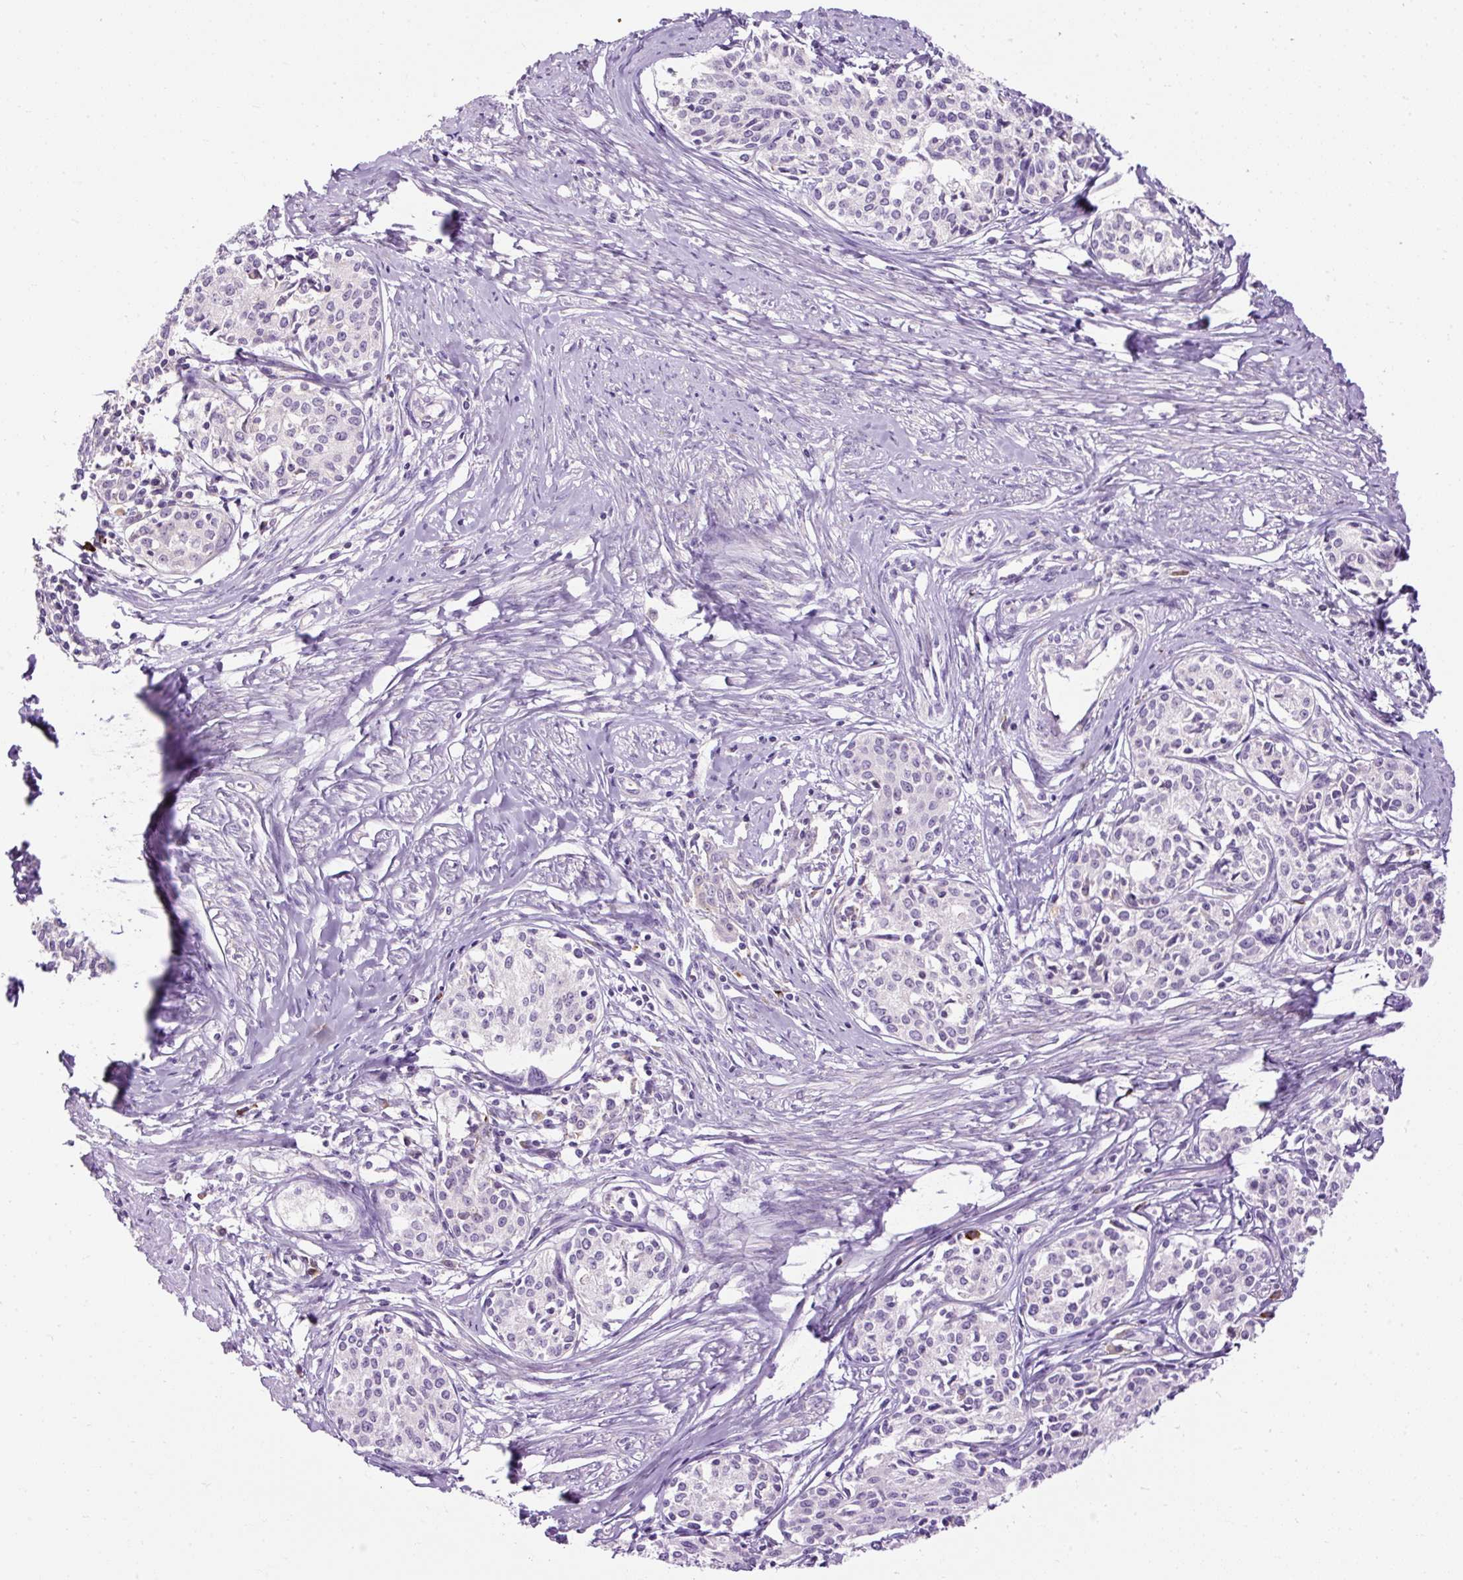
{"staining": {"intensity": "negative", "quantity": "none", "location": "none"}, "tissue": "cervical cancer", "cell_type": "Tumor cells", "image_type": "cancer", "snomed": [{"axis": "morphology", "description": "Squamous cell carcinoma, NOS"}, {"axis": "morphology", "description": "Adenocarcinoma, NOS"}, {"axis": "topography", "description": "Cervix"}], "caption": "Immunohistochemical staining of human adenocarcinoma (cervical) reveals no significant positivity in tumor cells. Brightfield microscopy of IHC stained with DAB (3,3'-diaminobenzidine) (brown) and hematoxylin (blue), captured at high magnification.", "gene": "FMC1", "patient": {"sex": "female", "age": 52}}